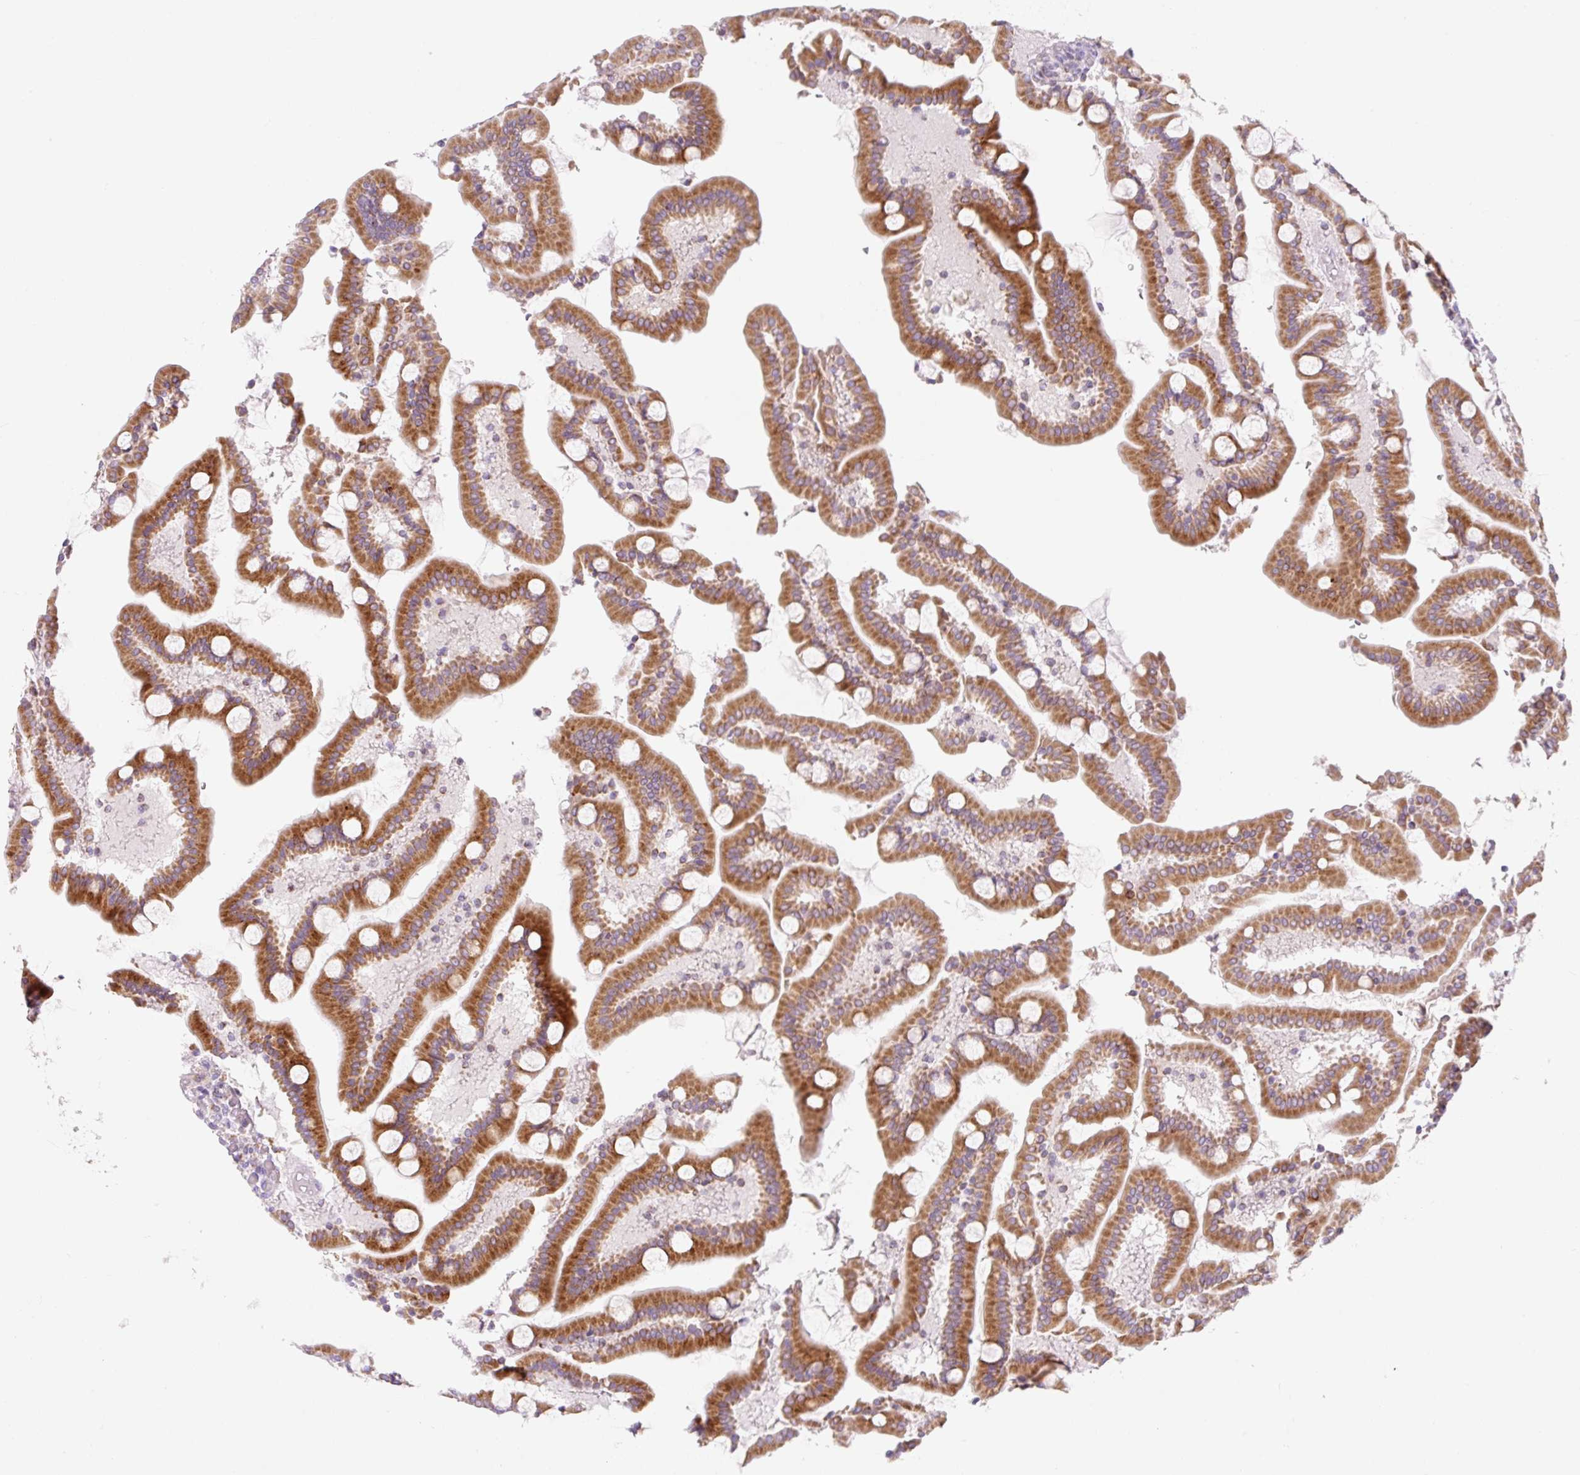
{"staining": {"intensity": "strong", "quantity": ">75%", "location": "cytoplasmic/membranous"}, "tissue": "duodenum", "cell_type": "Glandular cells", "image_type": "normal", "snomed": [{"axis": "morphology", "description": "Normal tissue, NOS"}, {"axis": "topography", "description": "Duodenum"}], "caption": "An immunohistochemistry micrograph of normal tissue is shown. Protein staining in brown shows strong cytoplasmic/membranous positivity in duodenum within glandular cells. Nuclei are stained in blue.", "gene": "FOCAD", "patient": {"sex": "male", "age": 55}}